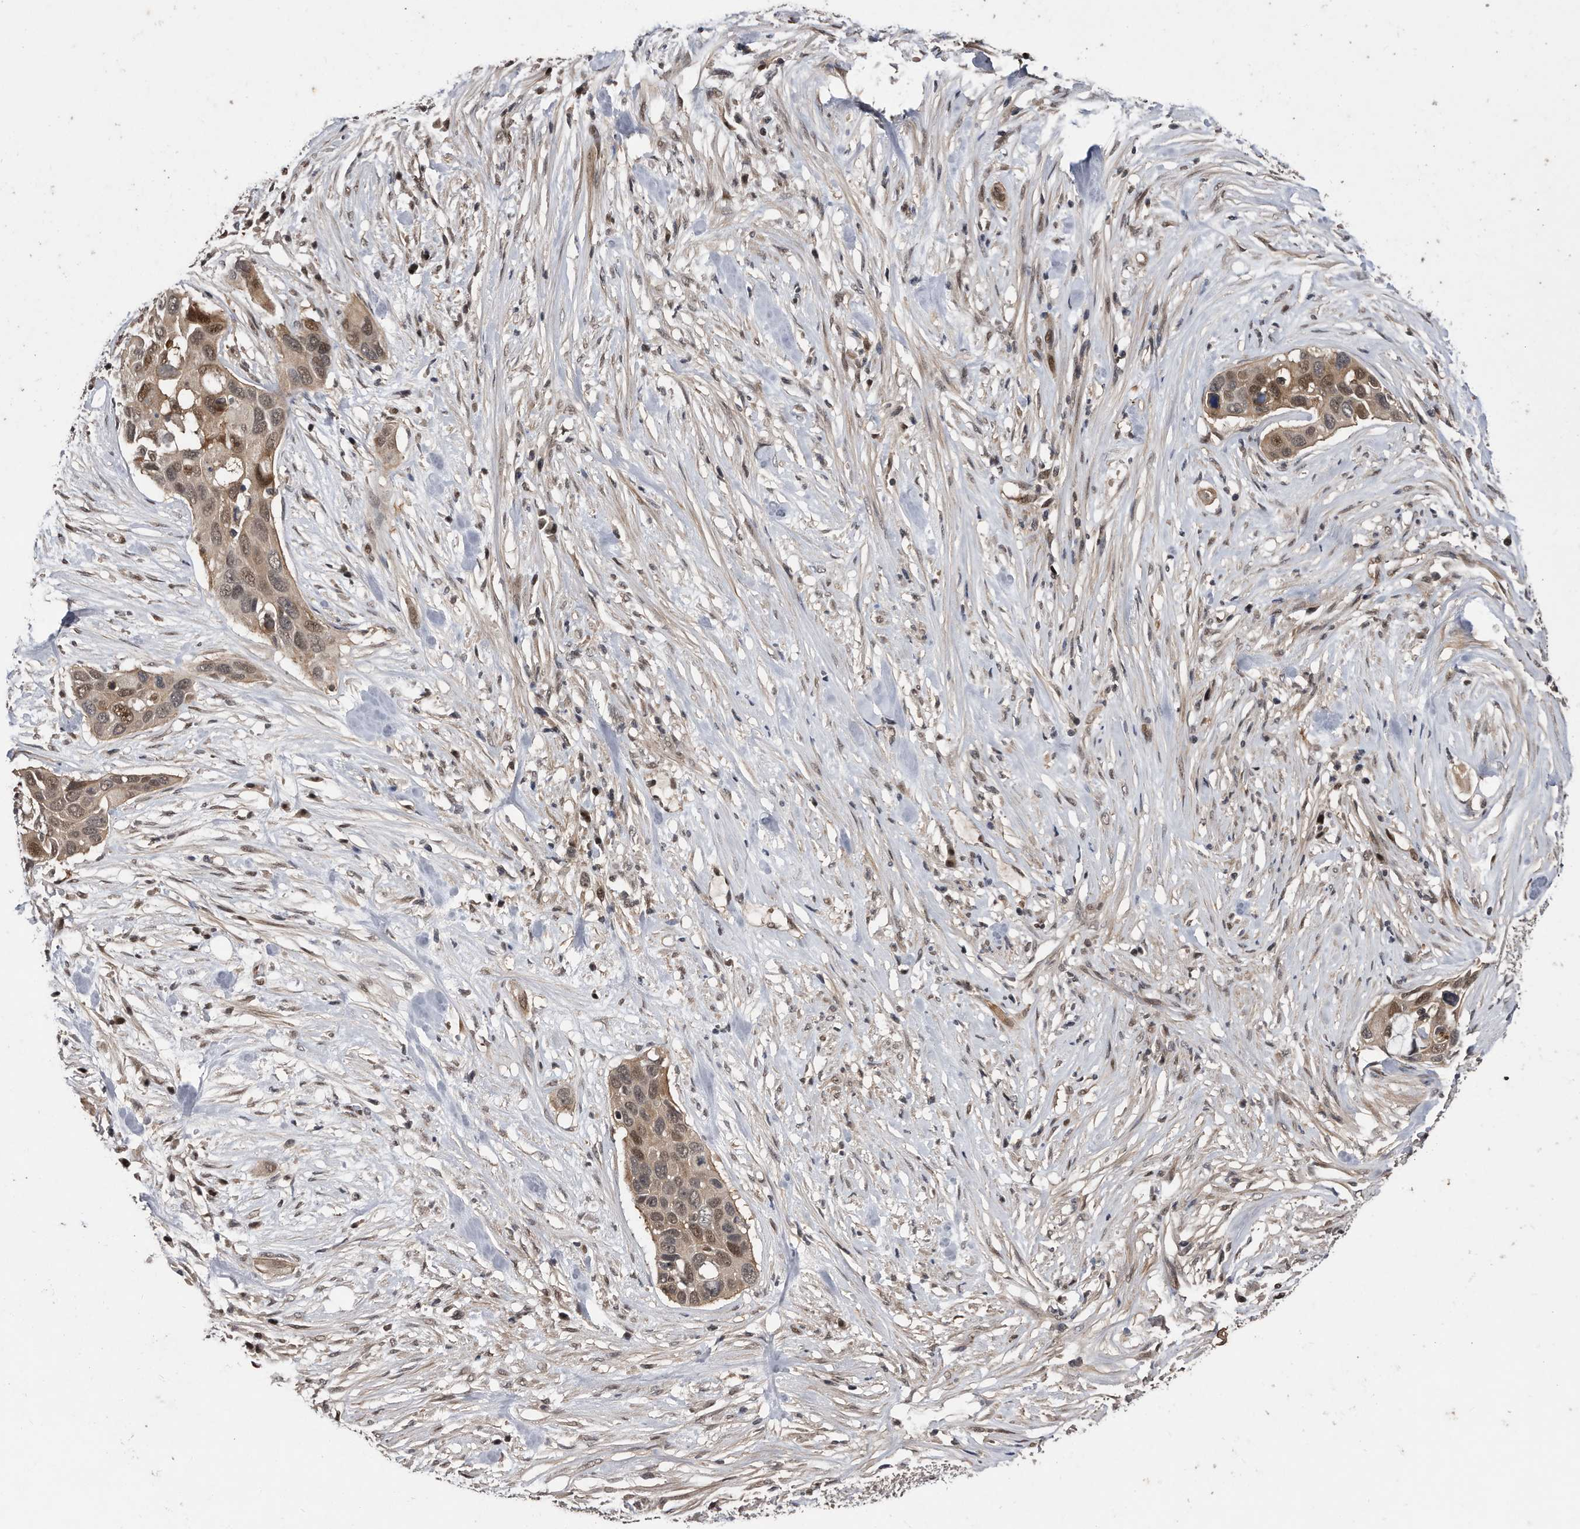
{"staining": {"intensity": "moderate", "quantity": ">75%", "location": "cytoplasmic/membranous,nuclear"}, "tissue": "pancreatic cancer", "cell_type": "Tumor cells", "image_type": "cancer", "snomed": [{"axis": "morphology", "description": "Adenocarcinoma, NOS"}, {"axis": "topography", "description": "Pancreas"}], "caption": "Brown immunohistochemical staining in pancreatic adenocarcinoma demonstrates moderate cytoplasmic/membranous and nuclear positivity in about >75% of tumor cells.", "gene": "RAD23B", "patient": {"sex": "female", "age": 60}}